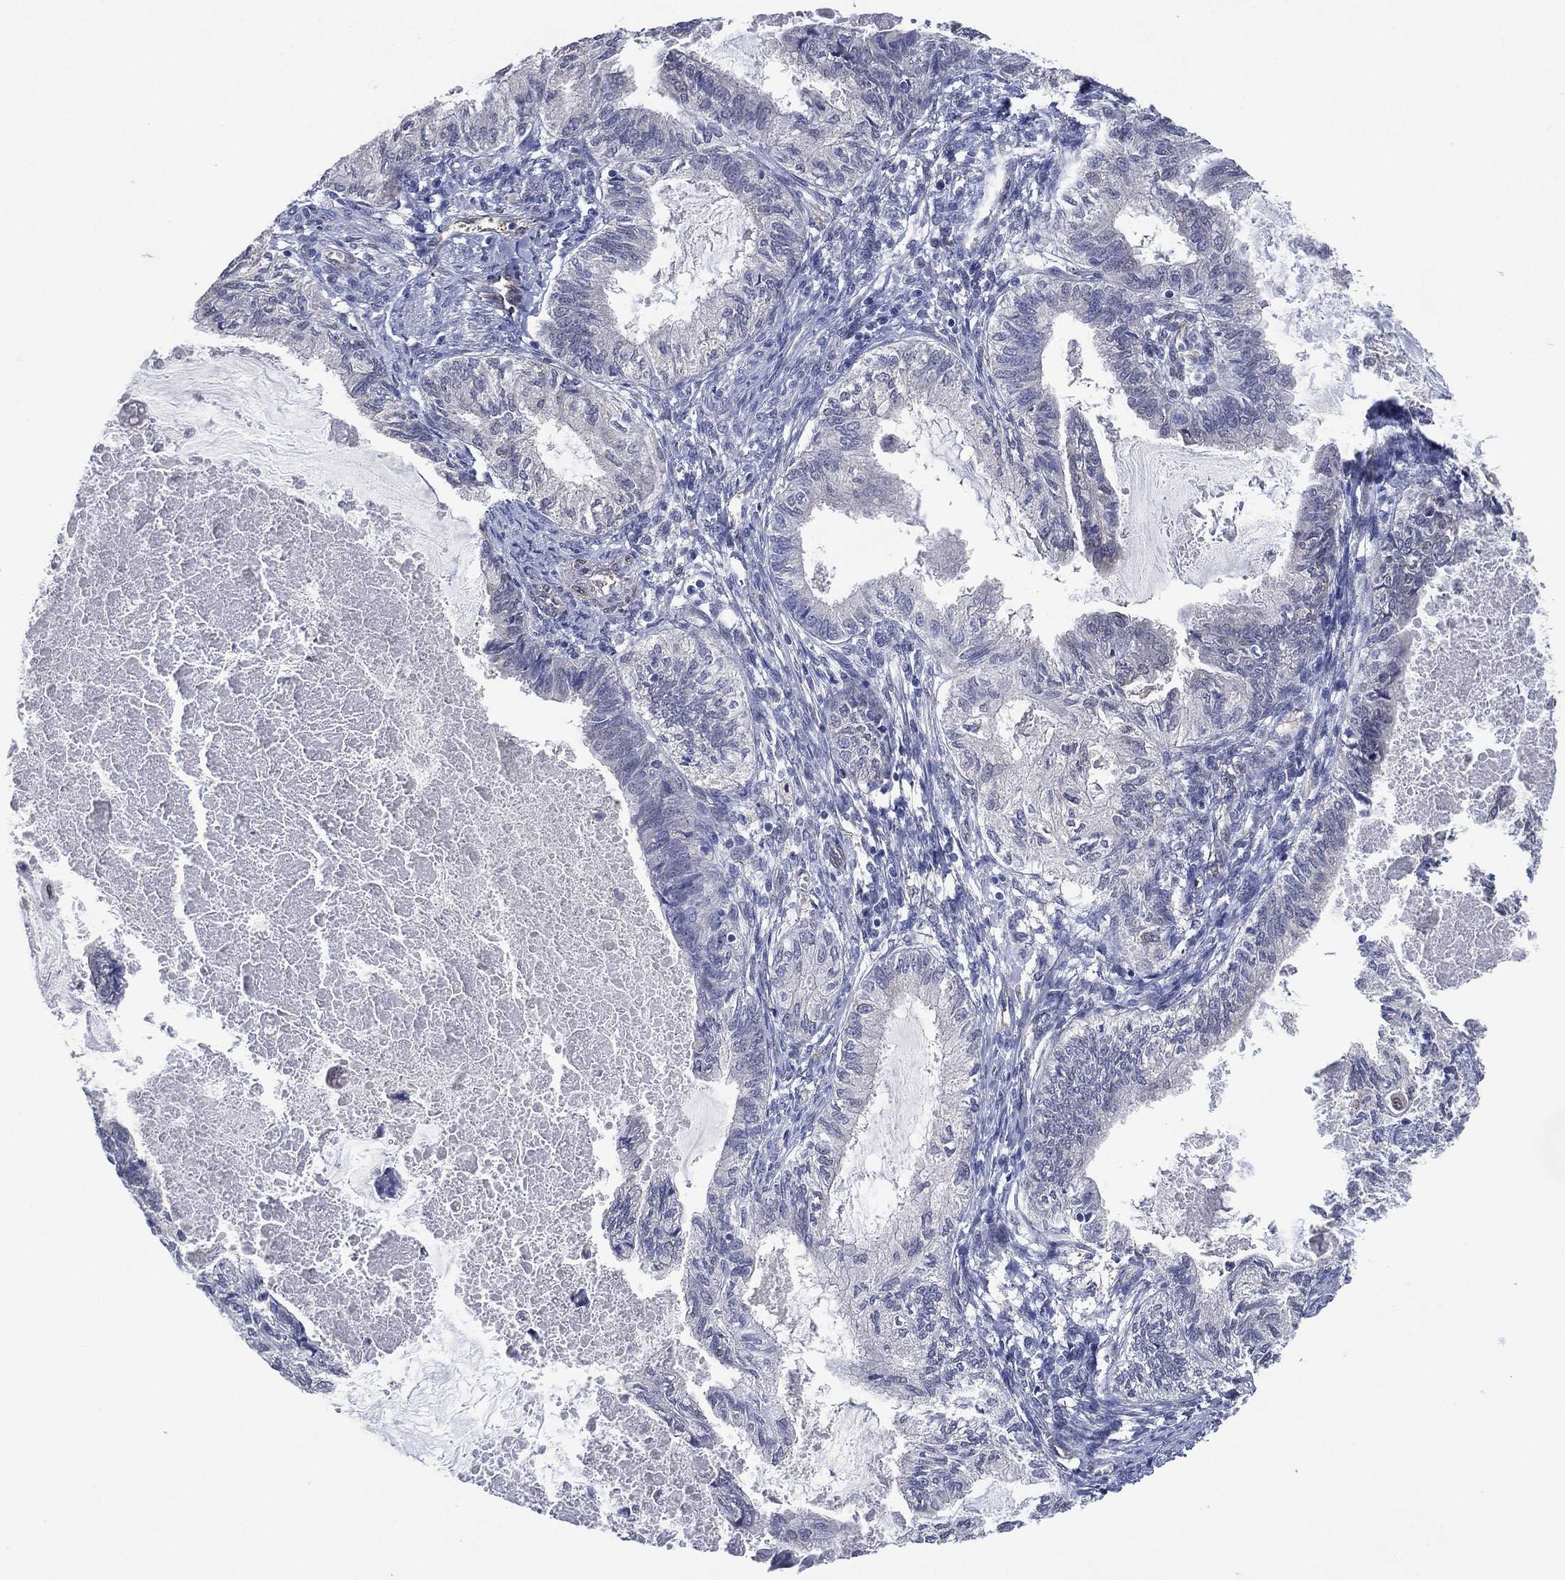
{"staining": {"intensity": "negative", "quantity": "none", "location": "none"}, "tissue": "endometrial cancer", "cell_type": "Tumor cells", "image_type": "cancer", "snomed": [{"axis": "morphology", "description": "Adenocarcinoma, NOS"}, {"axis": "topography", "description": "Endometrium"}], "caption": "Immunohistochemistry (IHC) of endometrial cancer reveals no expression in tumor cells.", "gene": "AK1", "patient": {"sex": "female", "age": 86}}